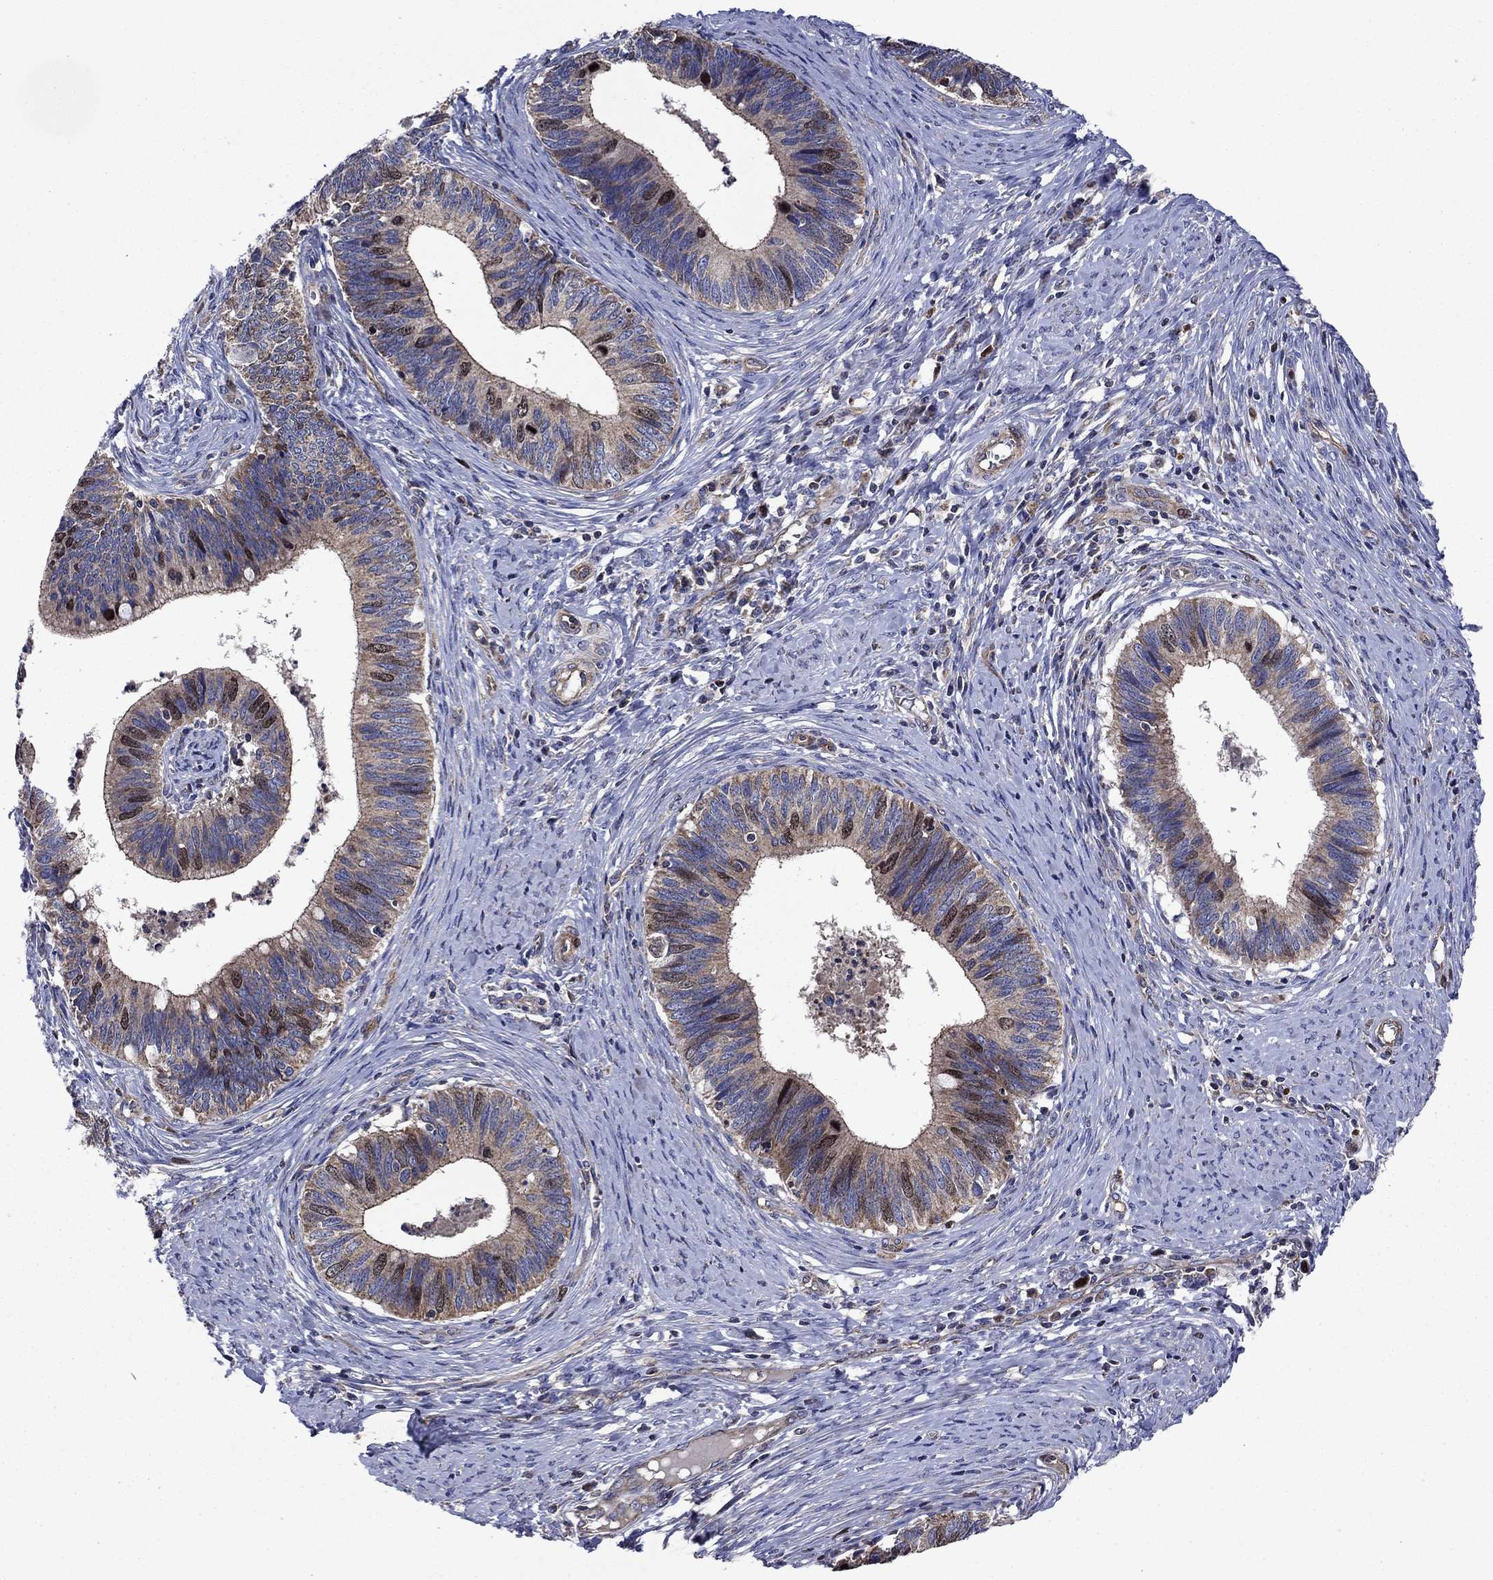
{"staining": {"intensity": "moderate", "quantity": "<25%", "location": "nuclear"}, "tissue": "cervical cancer", "cell_type": "Tumor cells", "image_type": "cancer", "snomed": [{"axis": "morphology", "description": "Adenocarcinoma, NOS"}, {"axis": "topography", "description": "Cervix"}], "caption": "Moderate nuclear staining is appreciated in approximately <25% of tumor cells in cervical adenocarcinoma.", "gene": "KIF22", "patient": {"sex": "female", "age": 42}}